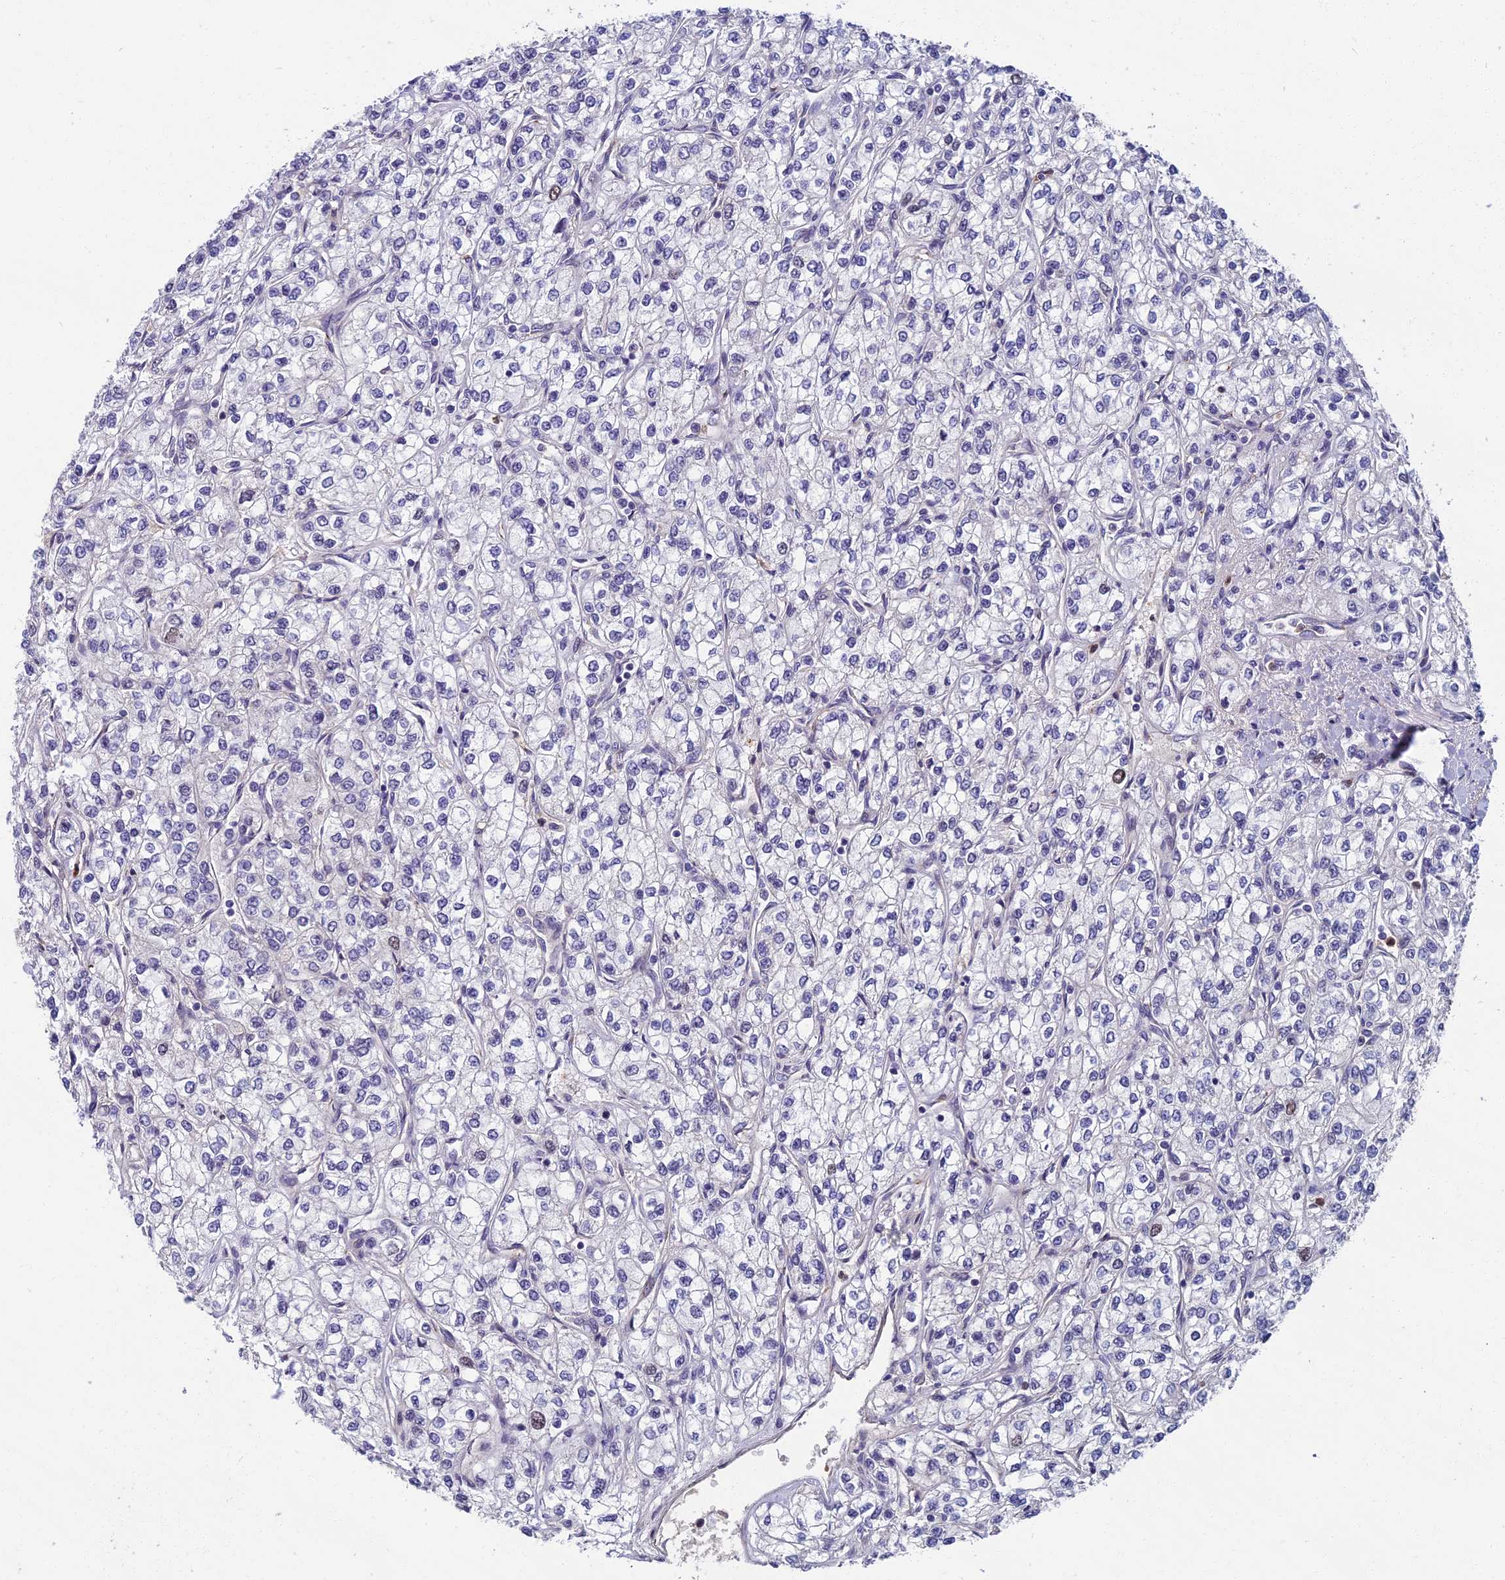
{"staining": {"intensity": "negative", "quantity": "none", "location": "none"}, "tissue": "renal cancer", "cell_type": "Tumor cells", "image_type": "cancer", "snomed": [{"axis": "morphology", "description": "Adenocarcinoma, NOS"}, {"axis": "topography", "description": "Kidney"}], "caption": "Tumor cells are negative for protein expression in human adenocarcinoma (renal). (DAB (3,3'-diaminobenzidine) IHC, high magnification).", "gene": "LIG1", "patient": {"sex": "male", "age": 80}}